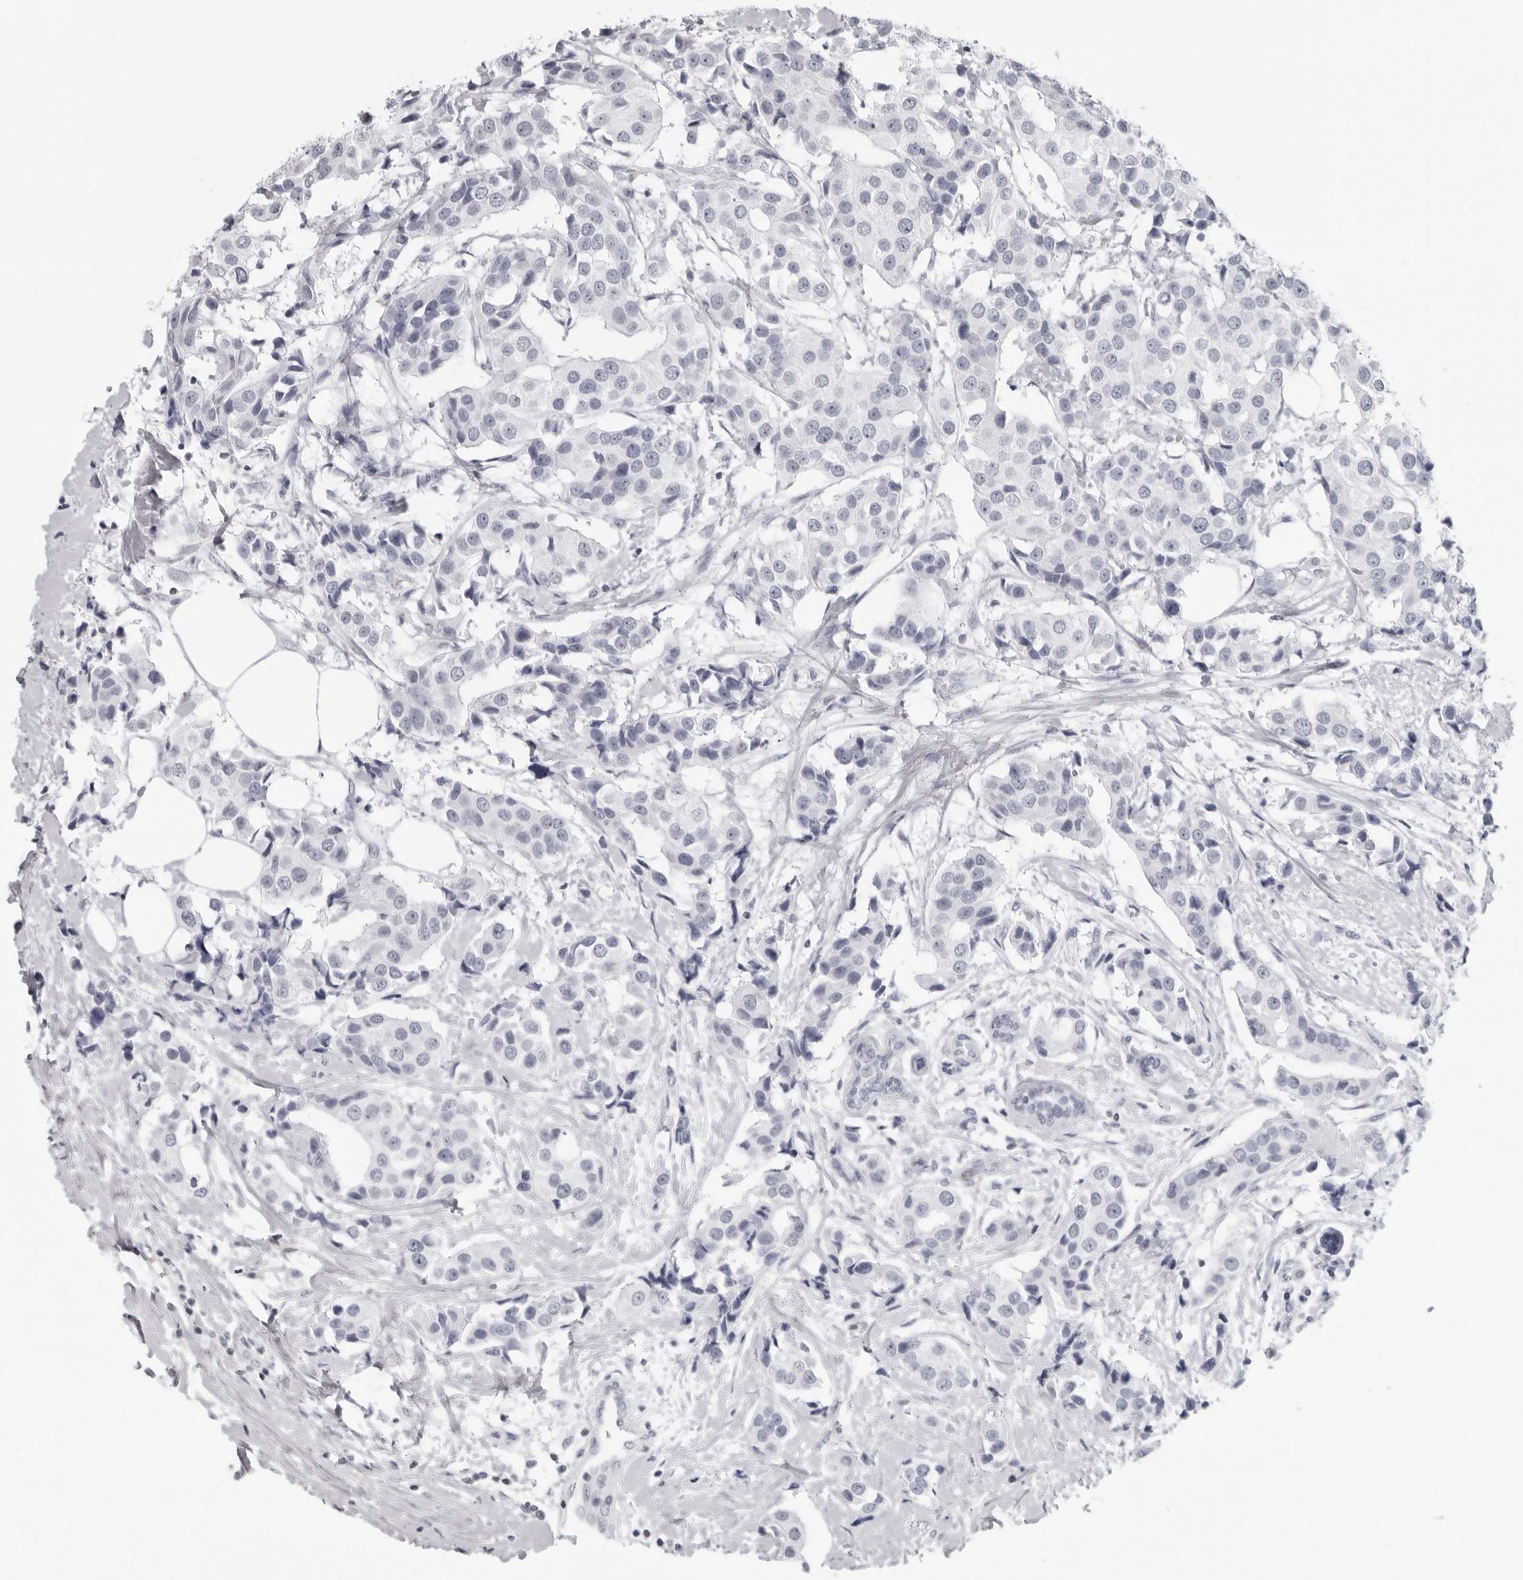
{"staining": {"intensity": "negative", "quantity": "none", "location": "none"}, "tissue": "breast cancer", "cell_type": "Tumor cells", "image_type": "cancer", "snomed": [{"axis": "morphology", "description": "Normal tissue, NOS"}, {"axis": "morphology", "description": "Duct carcinoma"}, {"axis": "topography", "description": "Breast"}], "caption": "Tumor cells show no significant staining in infiltrating ductal carcinoma (breast). (IHC, brightfield microscopy, high magnification).", "gene": "EPB41", "patient": {"sex": "female", "age": 39}}